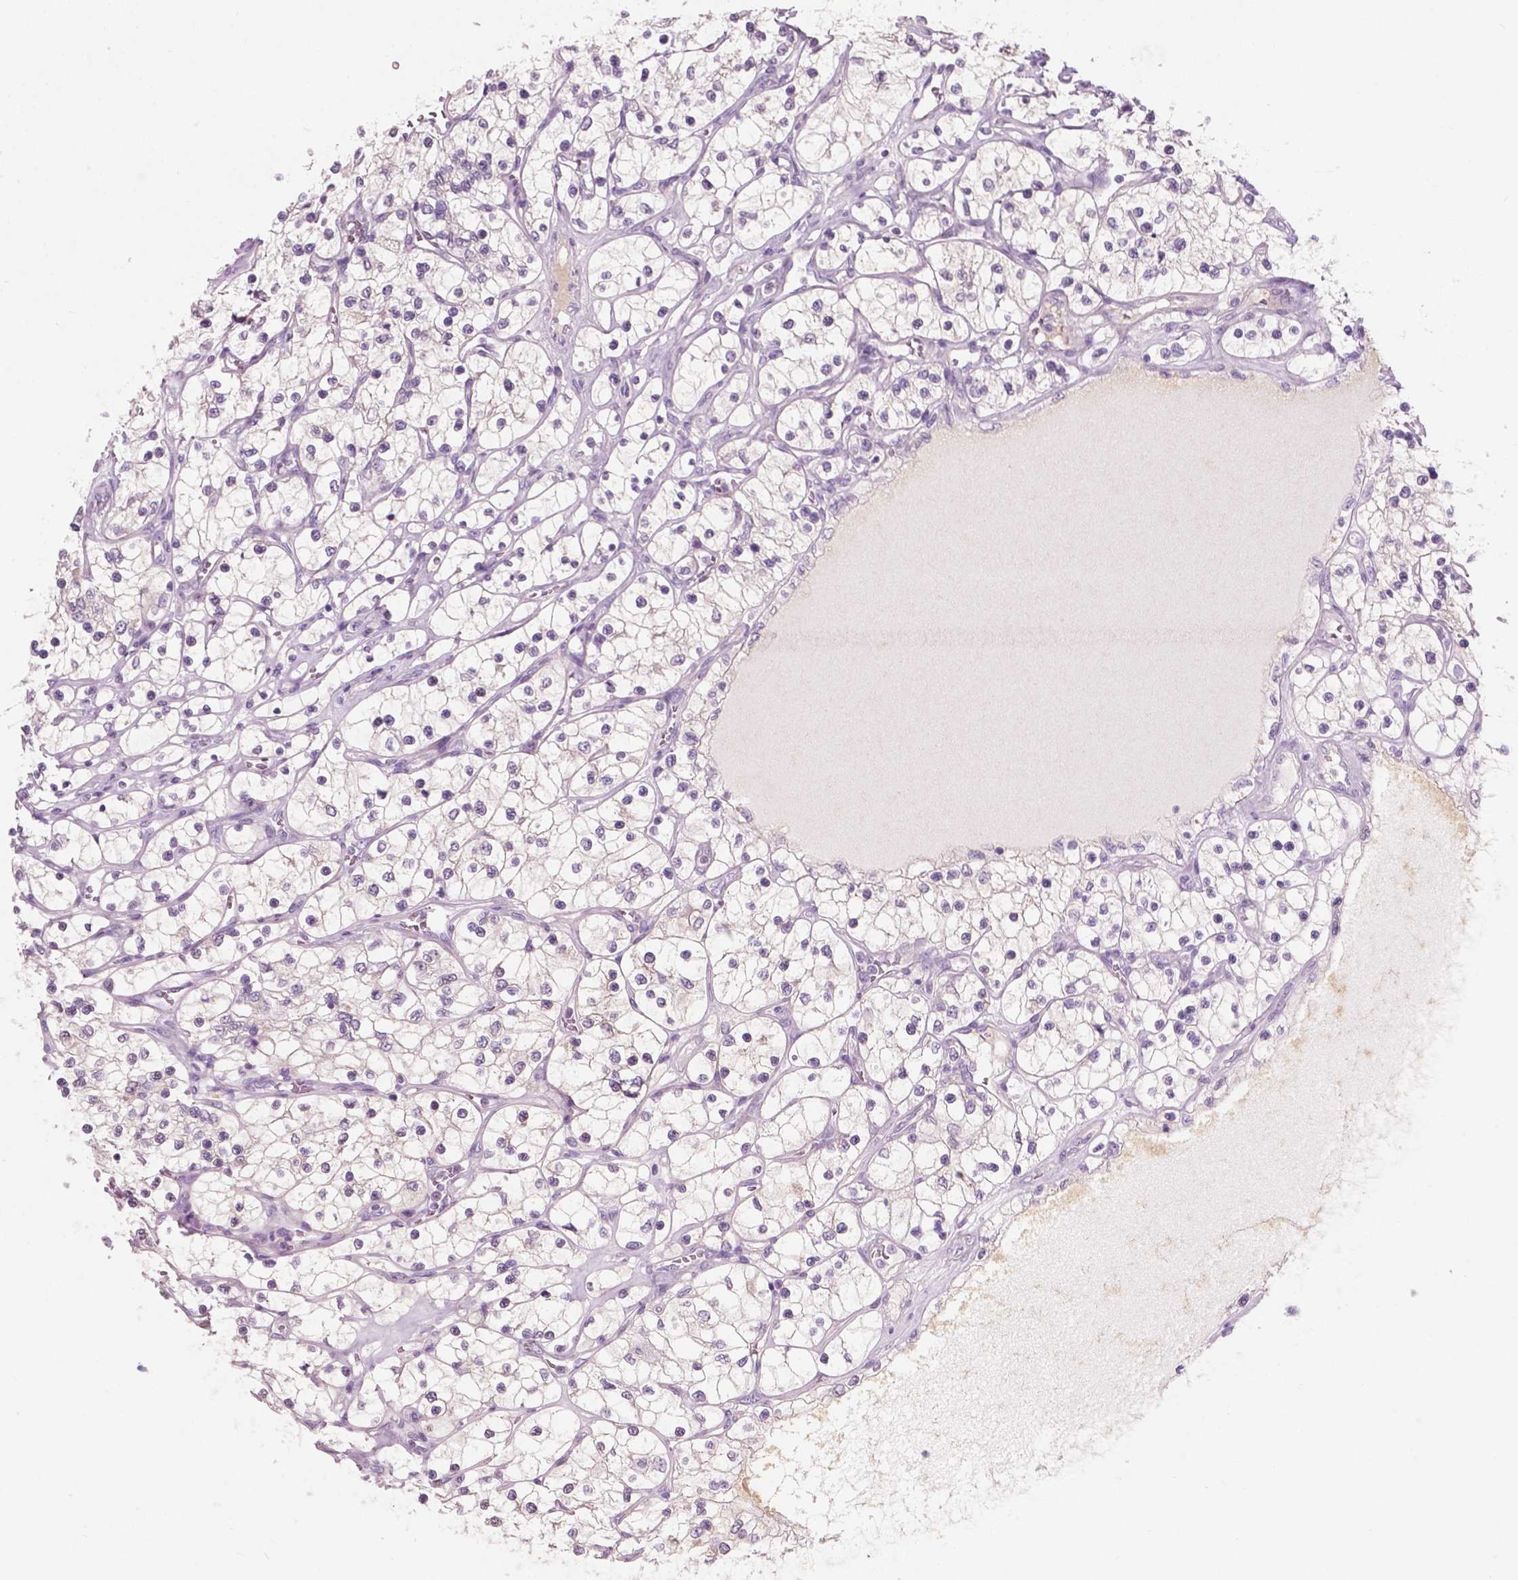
{"staining": {"intensity": "negative", "quantity": "none", "location": "none"}, "tissue": "renal cancer", "cell_type": "Tumor cells", "image_type": "cancer", "snomed": [{"axis": "morphology", "description": "Adenocarcinoma, NOS"}, {"axis": "topography", "description": "Kidney"}], "caption": "This is an IHC micrograph of renal cancer (adenocarcinoma). There is no positivity in tumor cells.", "gene": "AWAT1", "patient": {"sex": "female", "age": 69}}